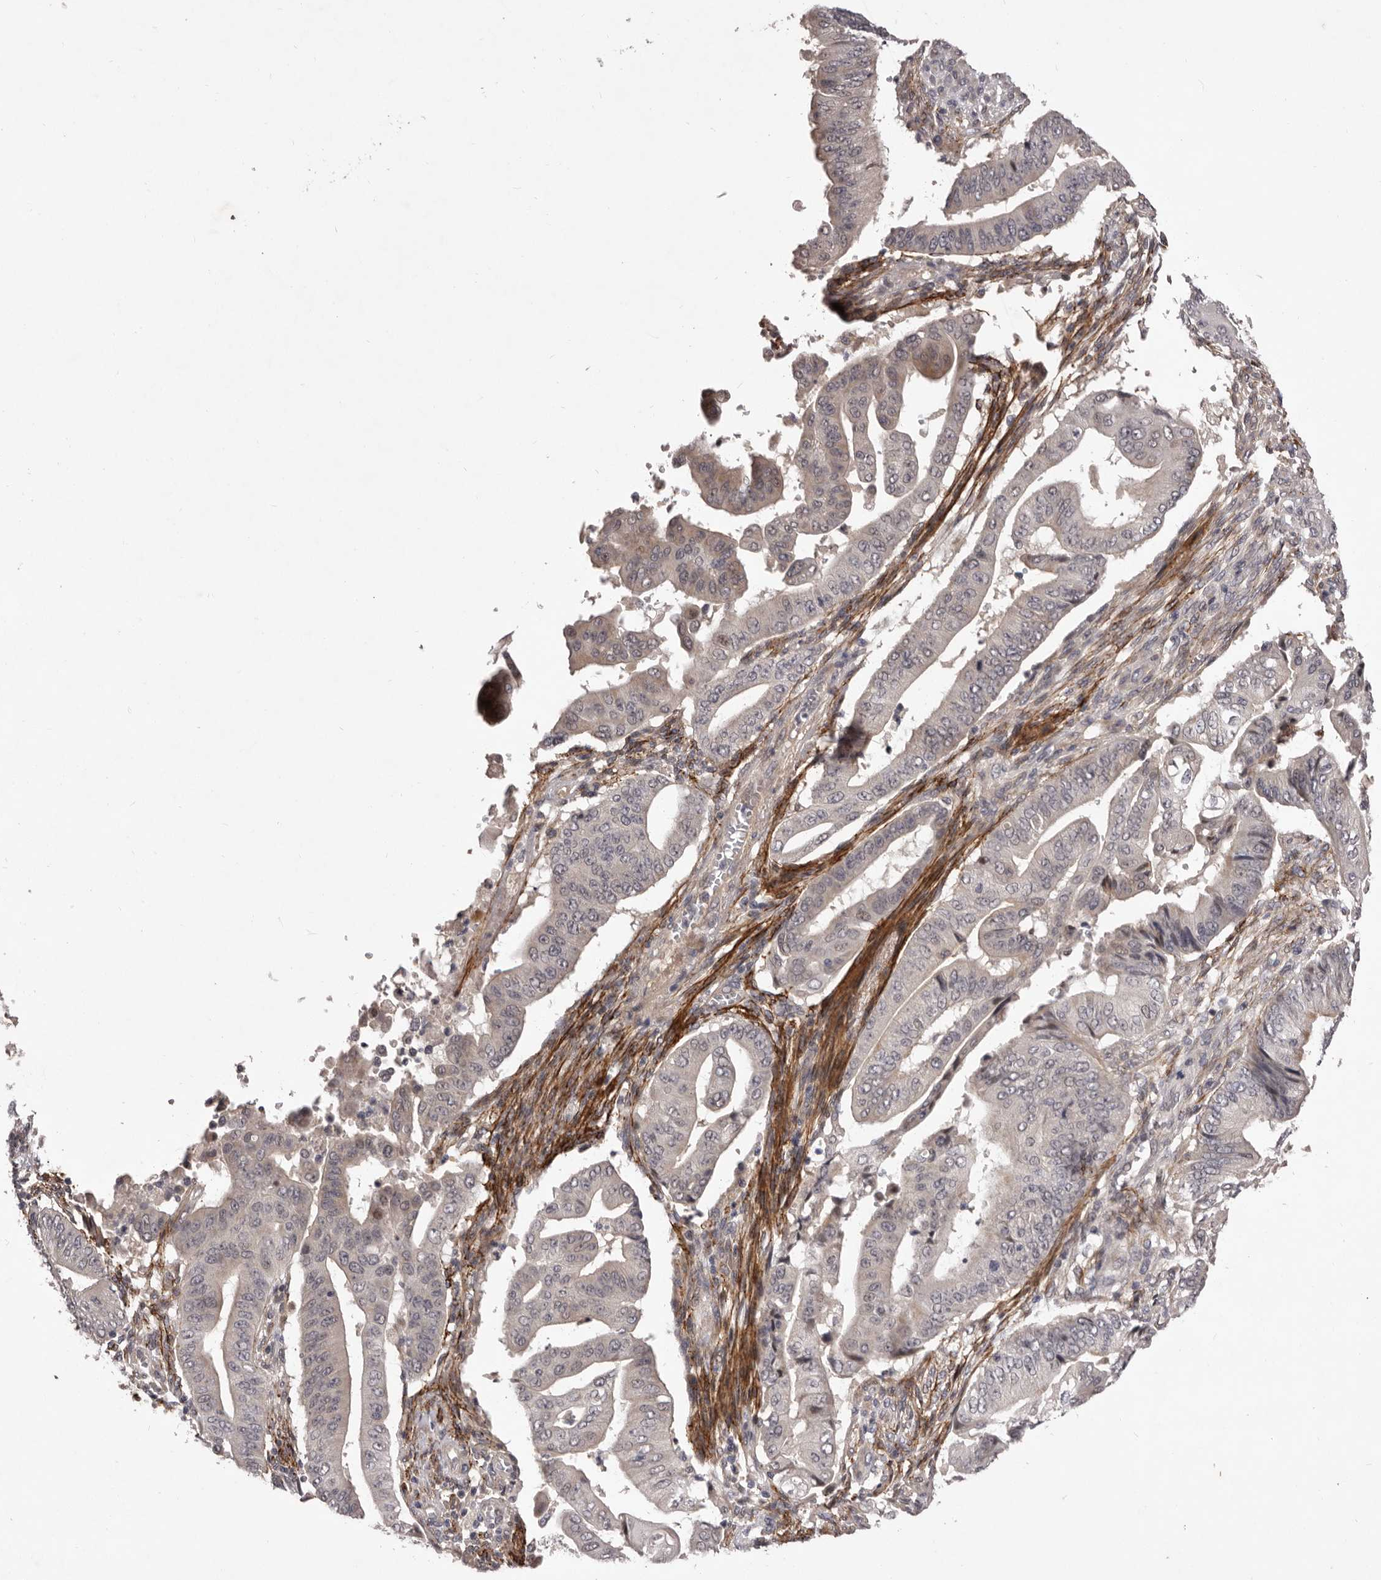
{"staining": {"intensity": "negative", "quantity": "none", "location": "none"}, "tissue": "pancreatic cancer", "cell_type": "Tumor cells", "image_type": "cancer", "snomed": [{"axis": "morphology", "description": "Adenocarcinoma, NOS"}, {"axis": "topography", "description": "Pancreas"}], "caption": "The image shows no staining of tumor cells in pancreatic adenocarcinoma.", "gene": "HBS1L", "patient": {"sex": "female", "age": 77}}